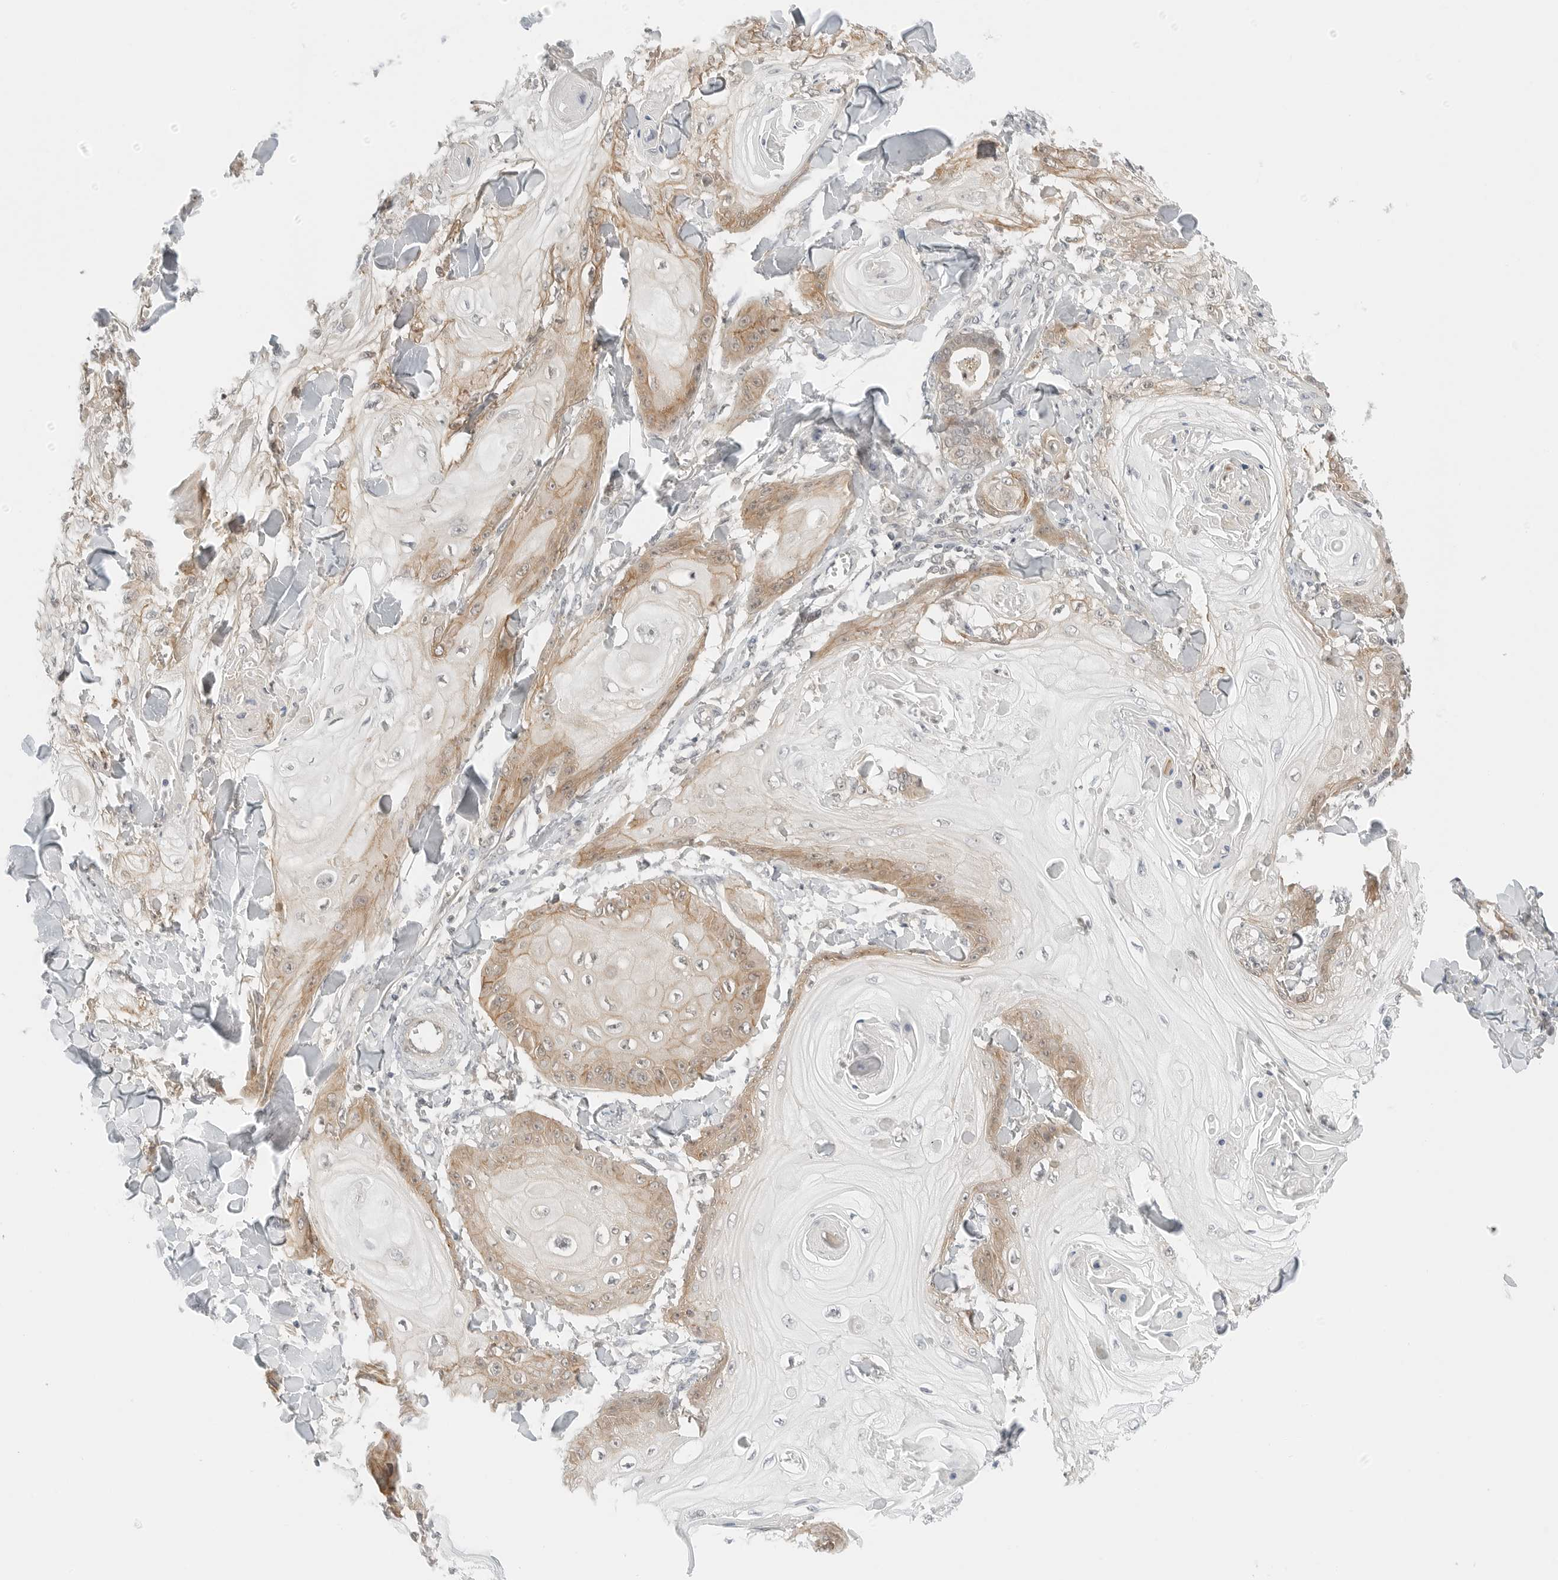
{"staining": {"intensity": "moderate", "quantity": "<25%", "location": "cytoplasmic/membranous"}, "tissue": "skin cancer", "cell_type": "Tumor cells", "image_type": "cancer", "snomed": [{"axis": "morphology", "description": "Squamous cell carcinoma, NOS"}, {"axis": "topography", "description": "Skin"}], "caption": "Immunohistochemistry (IHC) (DAB (3,3'-diaminobenzidine)) staining of human squamous cell carcinoma (skin) displays moderate cytoplasmic/membranous protein positivity in approximately <25% of tumor cells.", "gene": "IQCC", "patient": {"sex": "male", "age": 74}}